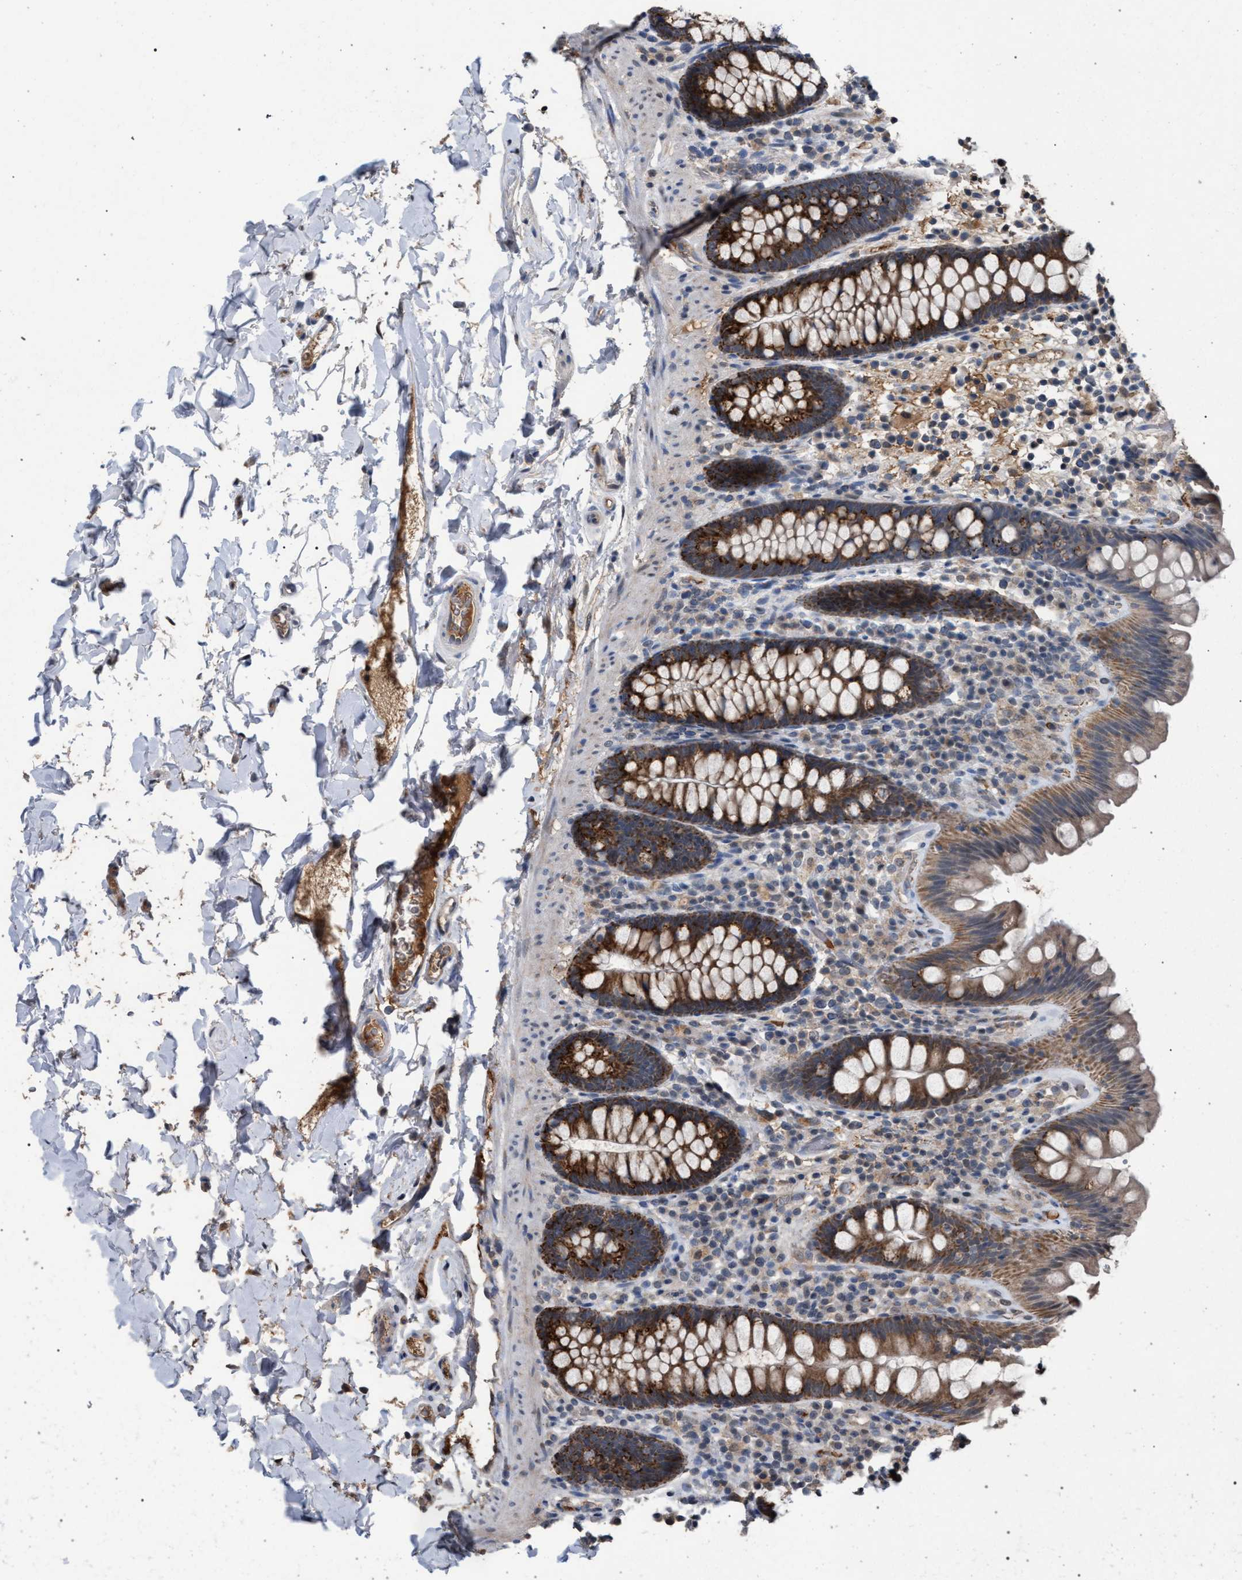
{"staining": {"intensity": "weak", "quantity": ">75%", "location": "cytoplasmic/membranous"}, "tissue": "colon", "cell_type": "Endothelial cells", "image_type": "normal", "snomed": [{"axis": "morphology", "description": "Normal tissue, NOS"}, {"axis": "topography", "description": "Colon"}], "caption": "This image demonstrates normal colon stained with immunohistochemistry to label a protein in brown. The cytoplasmic/membranous of endothelial cells show weak positivity for the protein. Nuclei are counter-stained blue.", "gene": "TECPR1", "patient": {"sex": "female", "age": 80}}